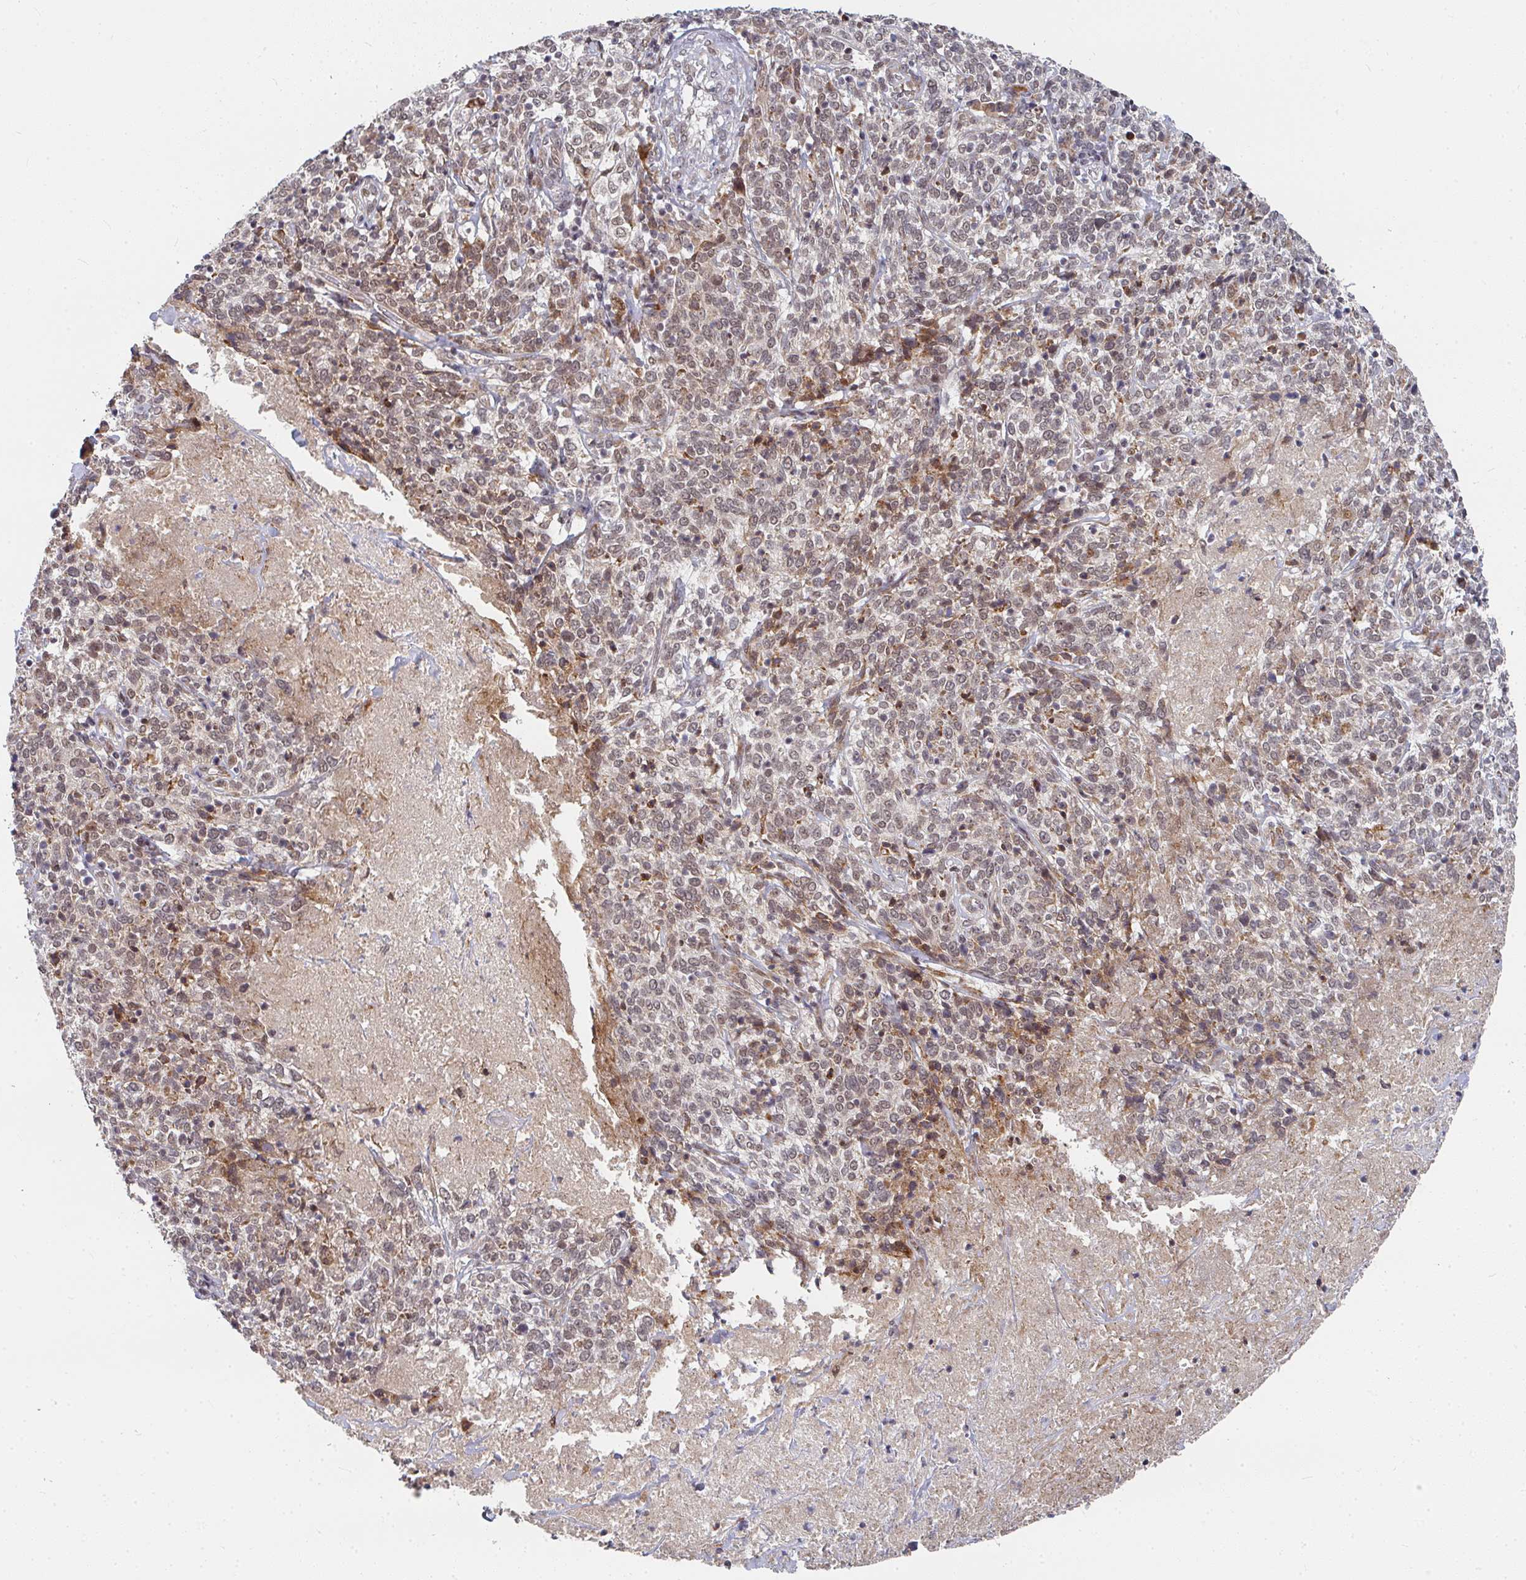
{"staining": {"intensity": "weak", "quantity": ">75%", "location": "cytoplasmic/membranous,nuclear"}, "tissue": "cervical cancer", "cell_type": "Tumor cells", "image_type": "cancer", "snomed": [{"axis": "morphology", "description": "Squamous cell carcinoma, NOS"}, {"axis": "topography", "description": "Cervix"}], "caption": "The immunohistochemical stain labels weak cytoplasmic/membranous and nuclear staining in tumor cells of cervical cancer (squamous cell carcinoma) tissue. The staining is performed using DAB (3,3'-diaminobenzidine) brown chromogen to label protein expression. The nuclei are counter-stained blue using hematoxylin.", "gene": "RBBP5", "patient": {"sex": "female", "age": 46}}